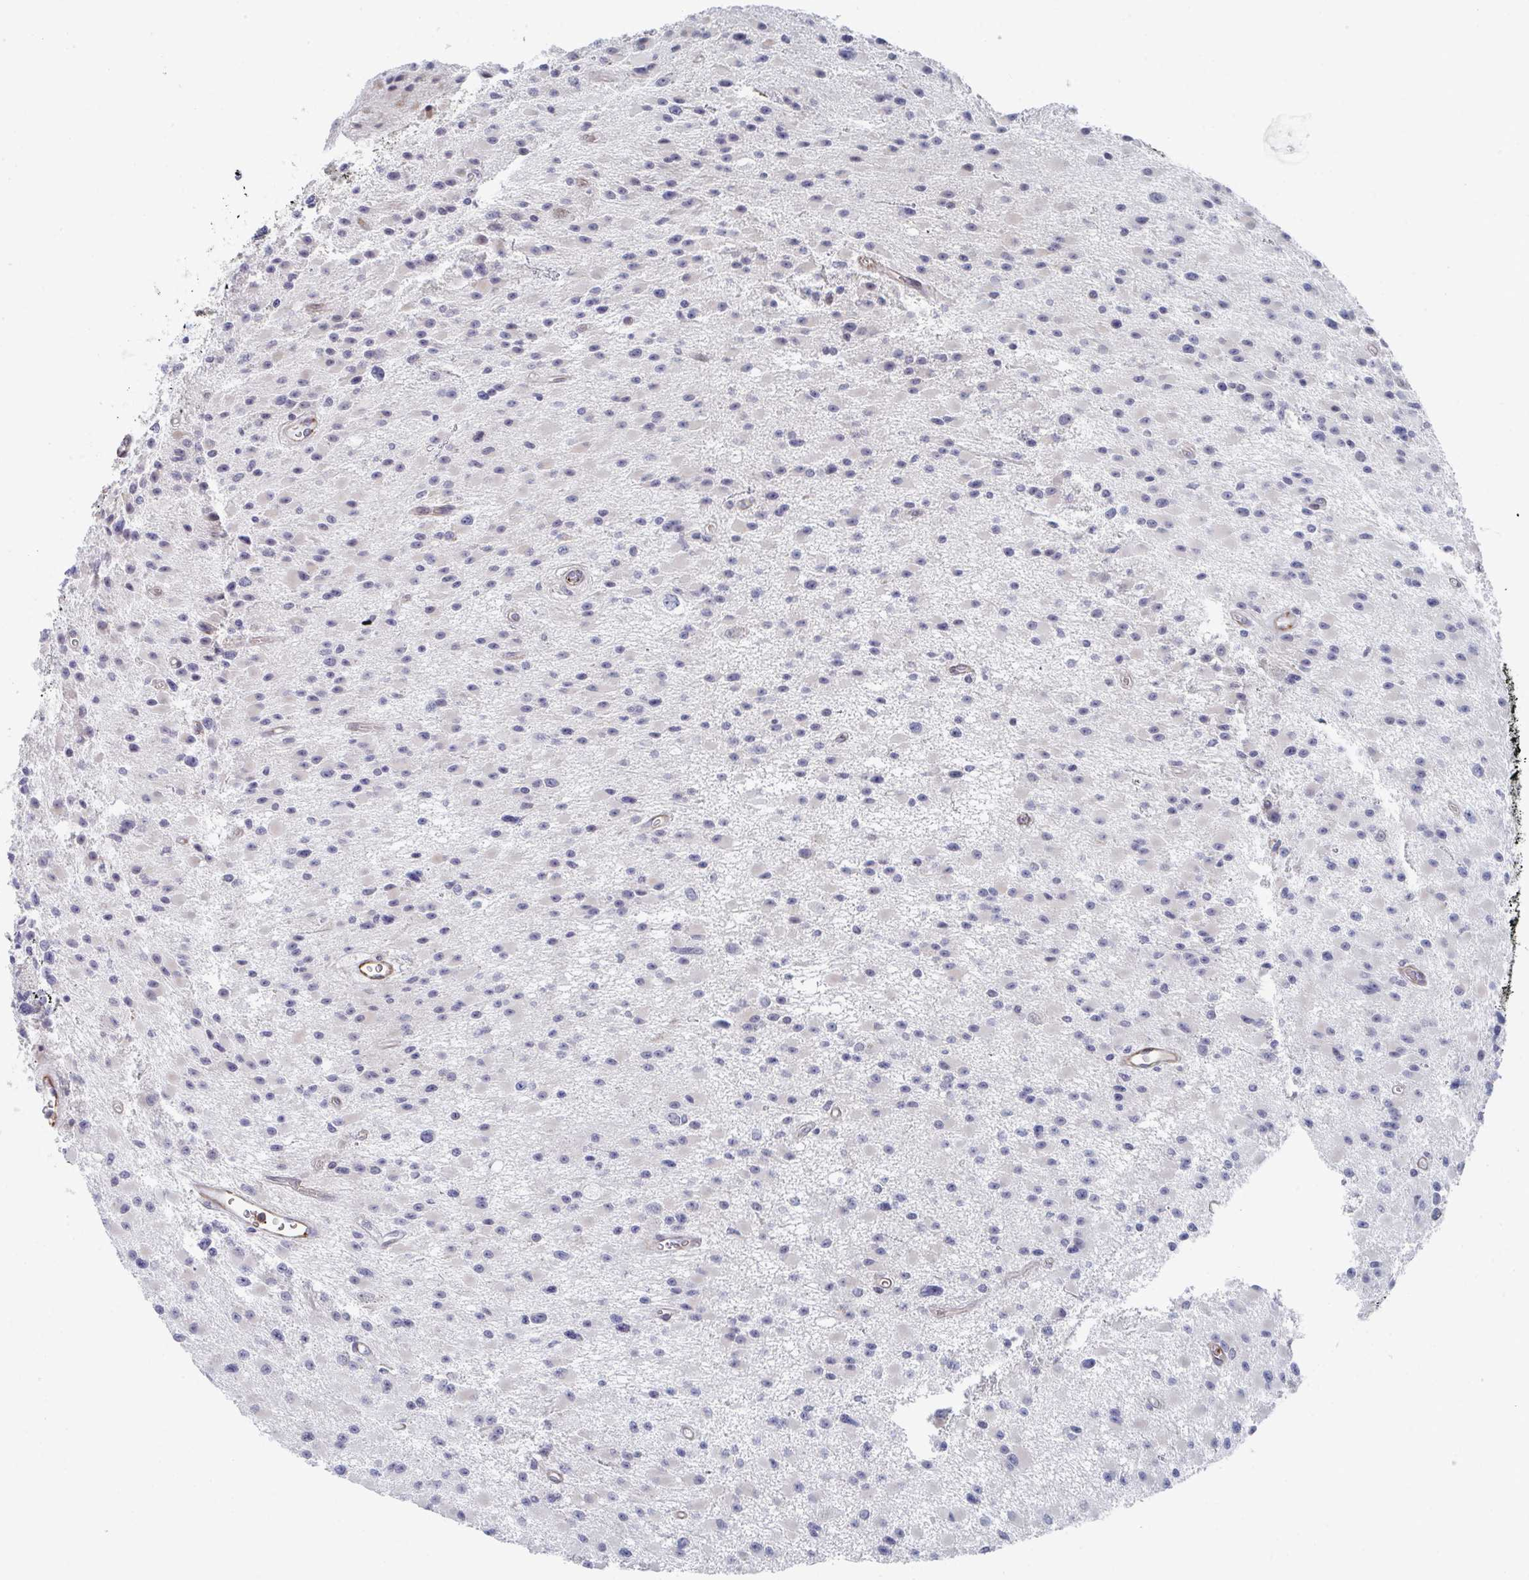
{"staining": {"intensity": "negative", "quantity": "none", "location": "none"}, "tissue": "glioma", "cell_type": "Tumor cells", "image_type": "cancer", "snomed": [{"axis": "morphology", "description": "Glioma, malignant, High grade"}, {"axis": "topography", "description": "Brain"}], "caption": "A photomicrograph of human glioma is negative for staining in tumor cells.", "gene": "NEURL4", "patient": {"sex": "male", "age": 29}}